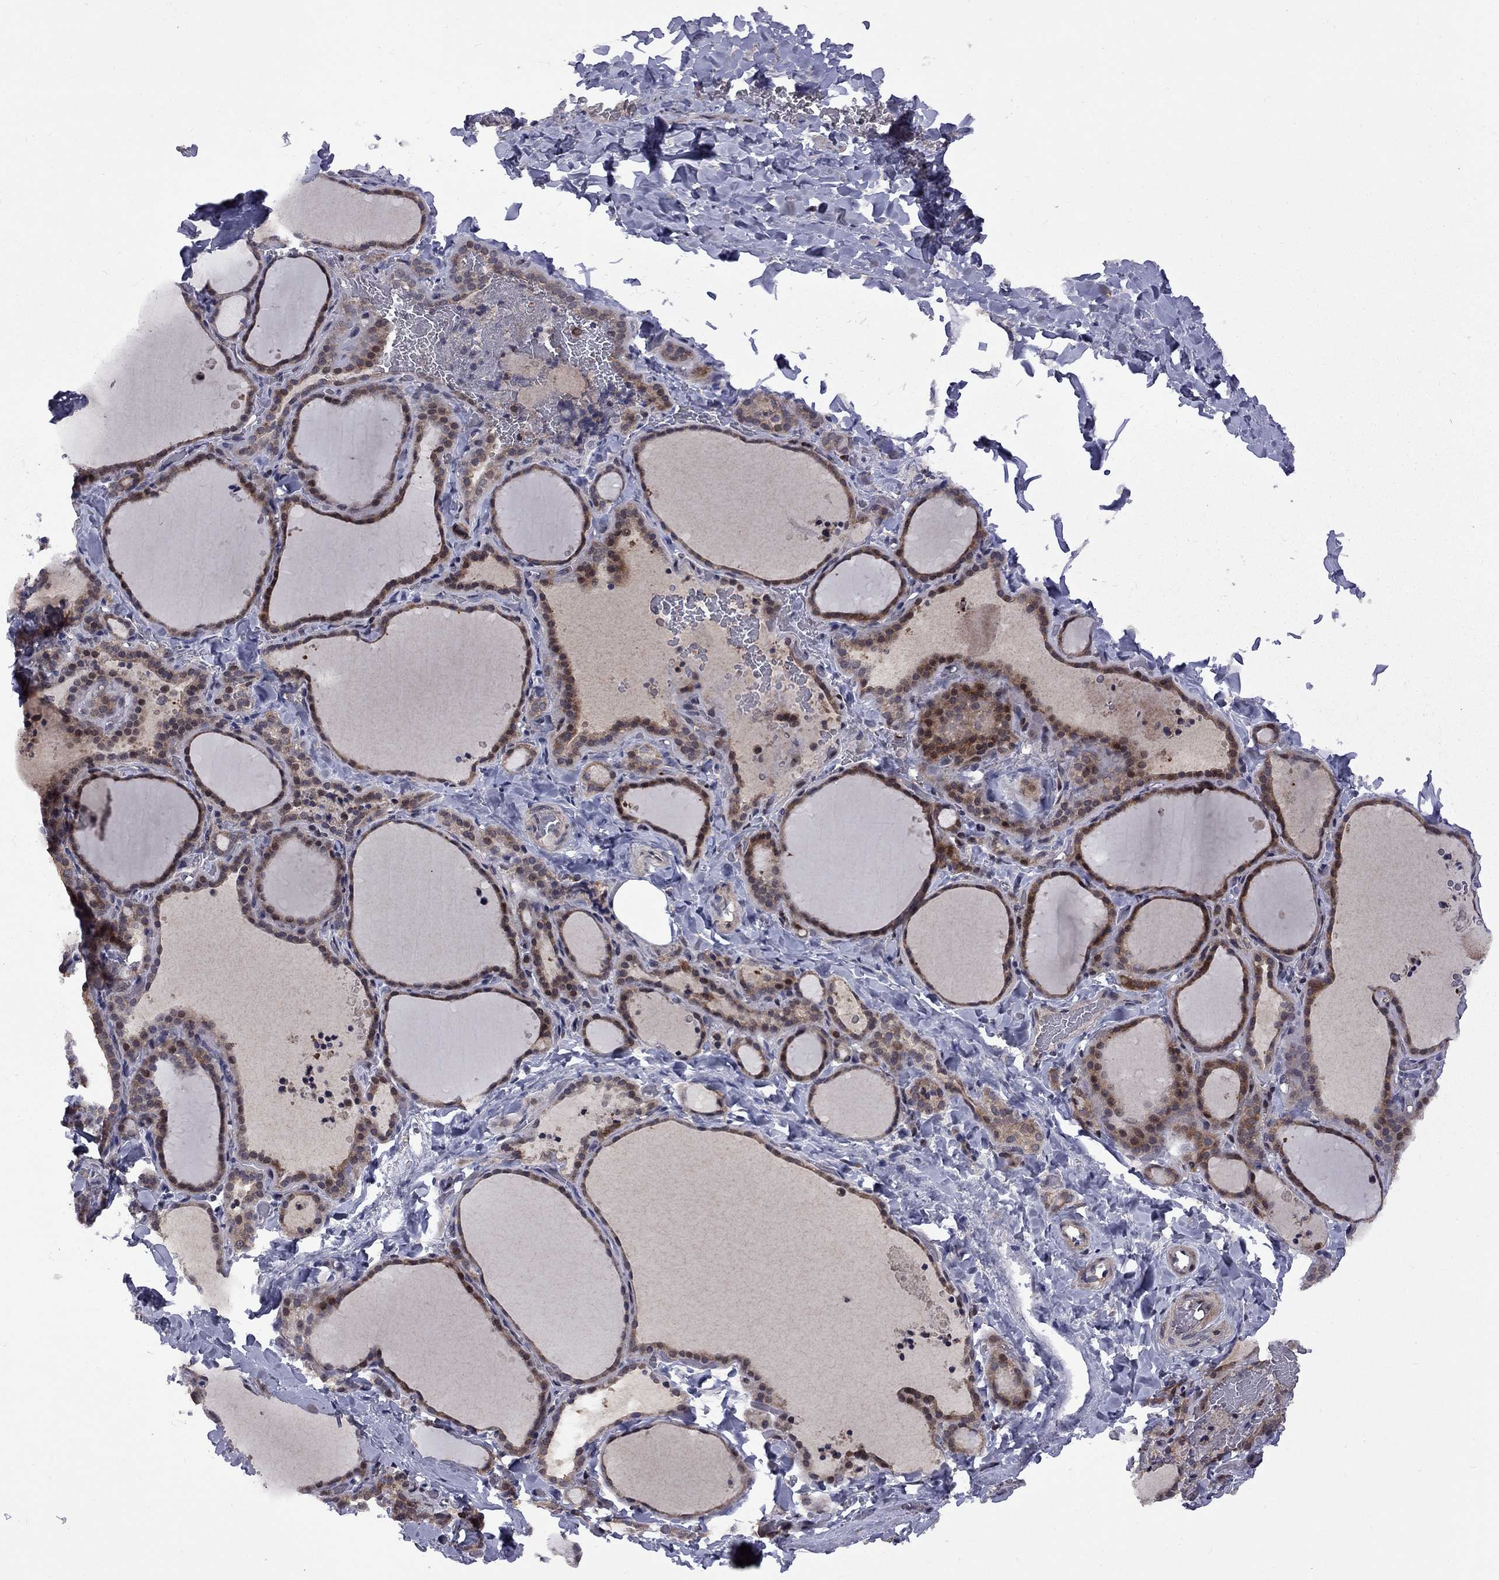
{"staining": {"intensity": "moderate", "quantity": ">75%", "location": "cytoplasmic/membranous"}, "tissue": "thyroid gland", "cell_type": "Glandular cells", "image_type": "normal", "snomed": [{"axis": "morphology", "description": "Normal tissue, NOS"}, {"axis": "topography", "description": "Thyroid gland"}], "caption": "Brown immunohistochemical staining in unremarkable thyroid gland displays moderate cytoplasmic/membranous staining in approximately >75% of glandular cells. The staining was performed using DAB (3,3'-diaminobenzidine) to visualize the protein expression in brown, while the nuclei were stained in blue with hematoxylin (Magnification: 20x).", "gene": "IPP", "patient": {"sex": "female", "age": 22}}